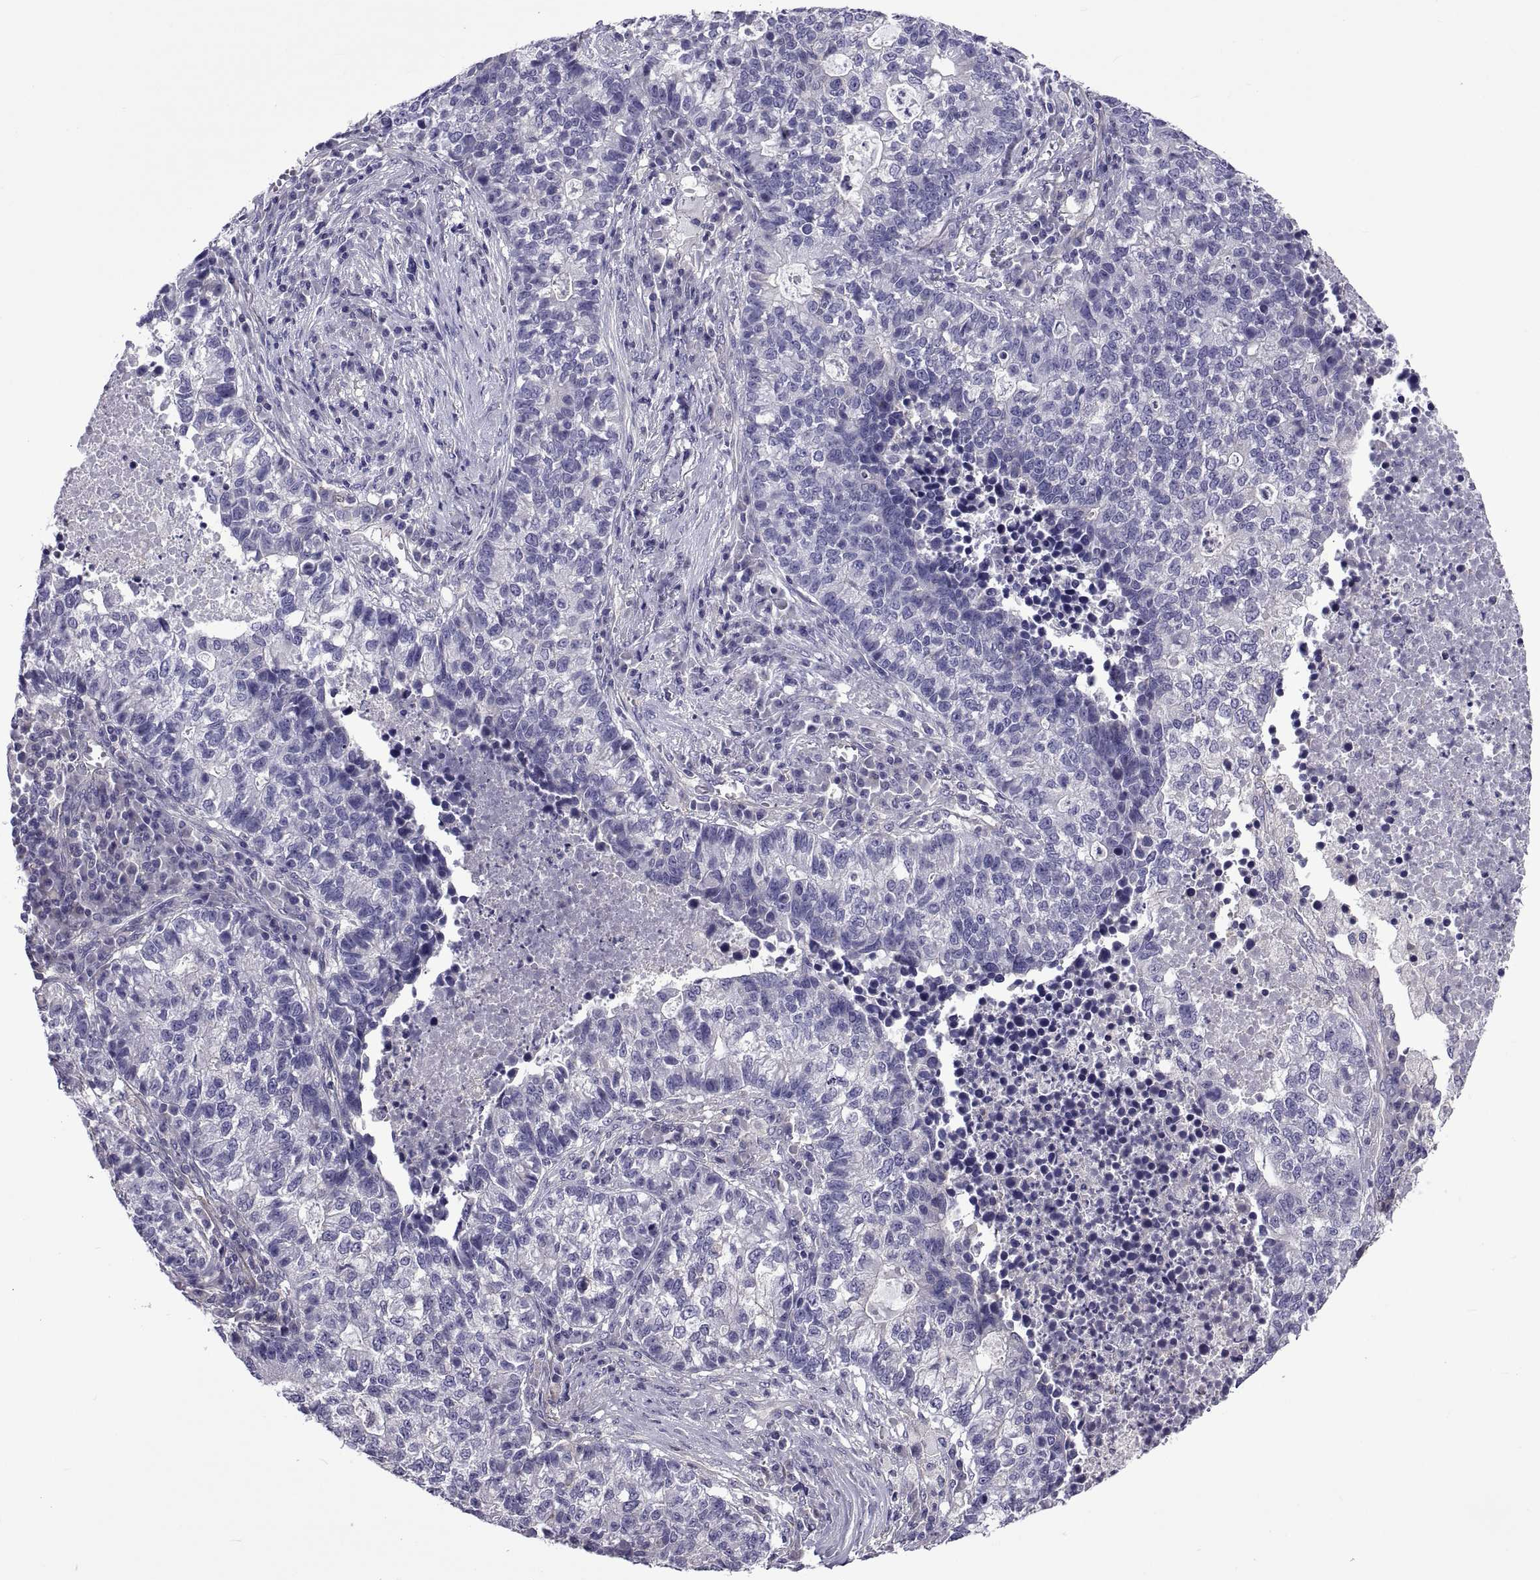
{"staining": {"intensity": "negative", "quantity": "none", "location": "none"}, "tissue": "lung cancer", "cell_type": "Tumor cells", "image_type": "cancer", "snomed": [{"axis": "morphology", "description": "Adenocarcinoma, NOS"}, {"axis": "topography", "description": "Lung"}], "caption": "Micrograph shows no protein staining in tumor cells of lung adenocarcinoma tissue.", "gene": "TMC3", "patient": {"sex": "male", "age": 57}}